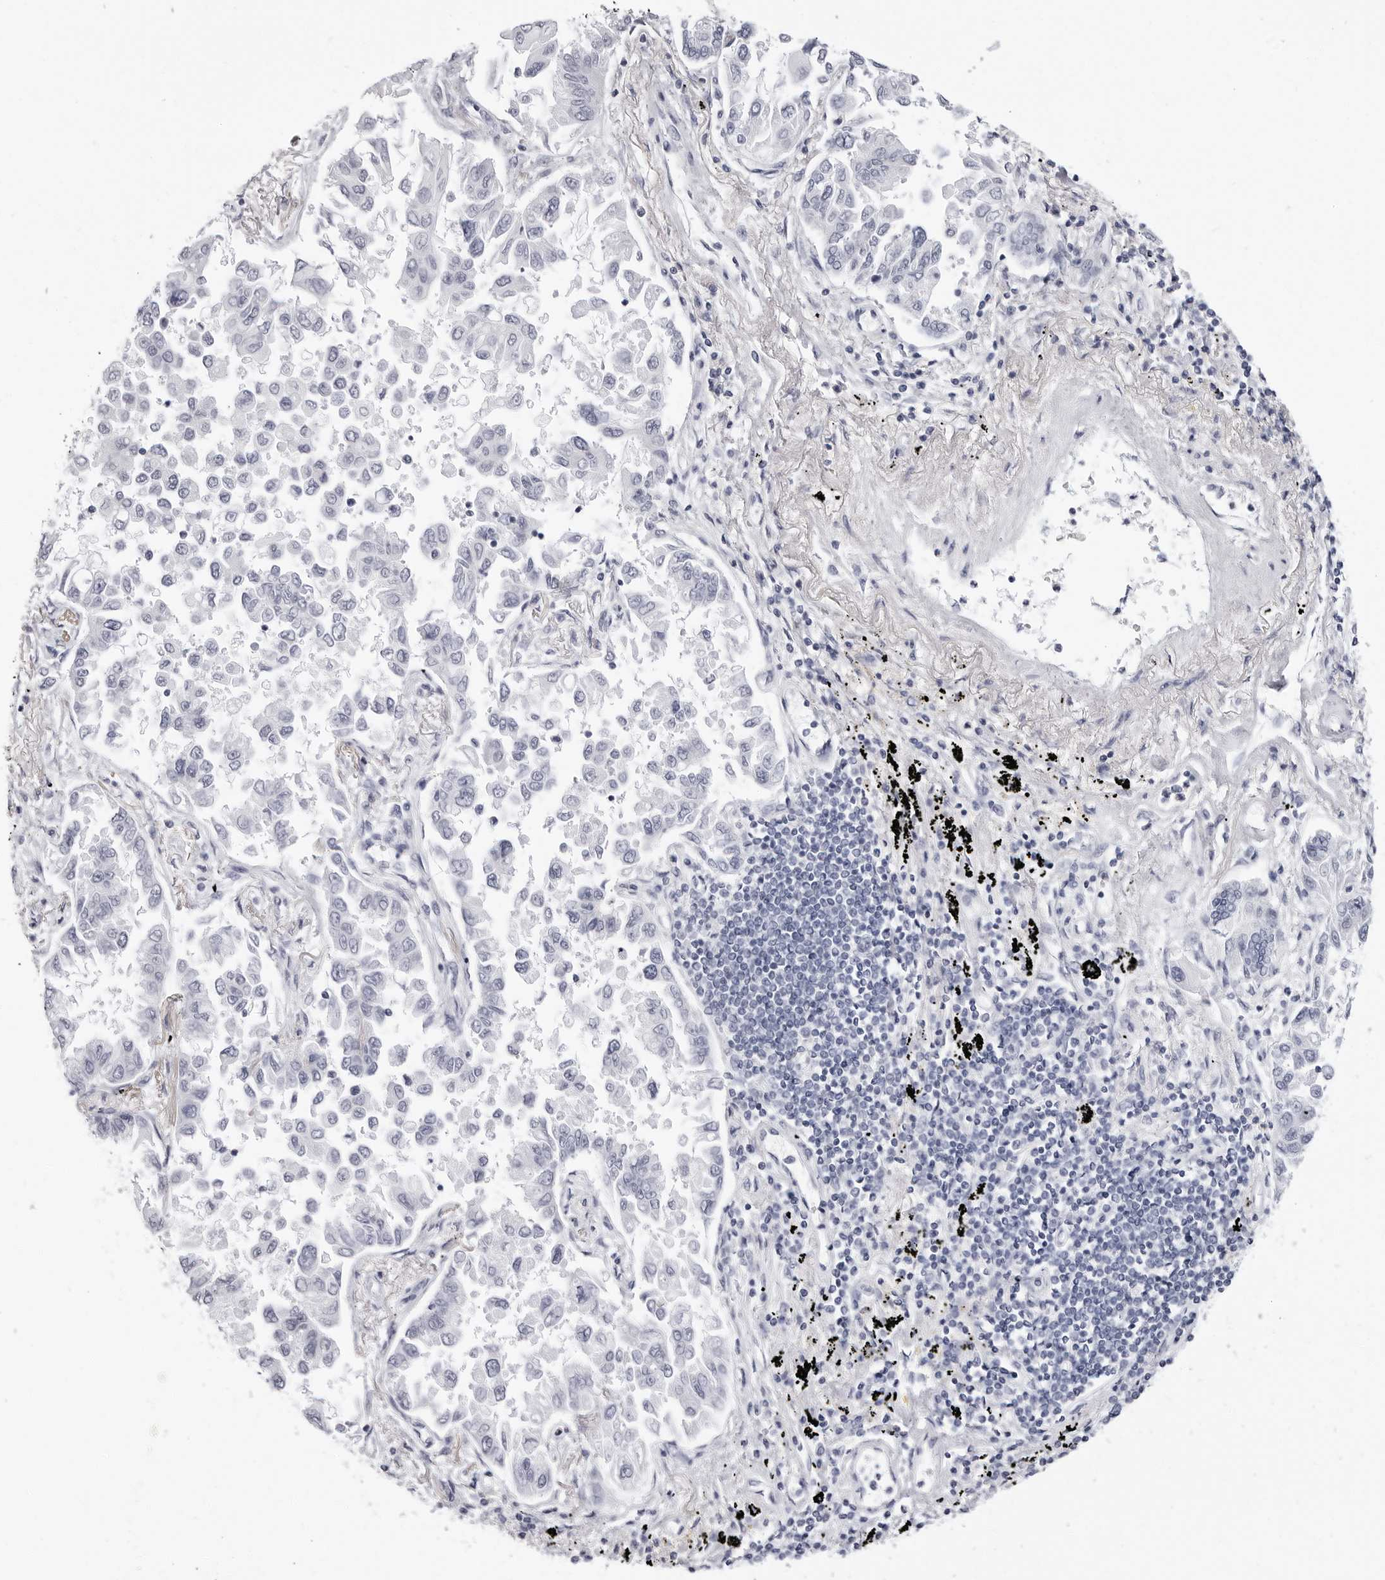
{"staining": {"intensity": "negative", "quantity": "none", "location": "none"}, "tissue": "lung cancer", "cell_type": "Tumor cells", "image_type": "cancer", "snomed": [{"axis": "morphology", "description": "Adenocarcinoma, NOS"}, {"axis": "topography", "description": "Lung"}], "caption": "Immunohistochemistry histopathology image of neoplastic tissue: lung adenocarcinoma stained with DAB shows no significant protein expression in tumor cells.", "gene": "VEZF1", "patient": {"sex": "female", "age": 67}}